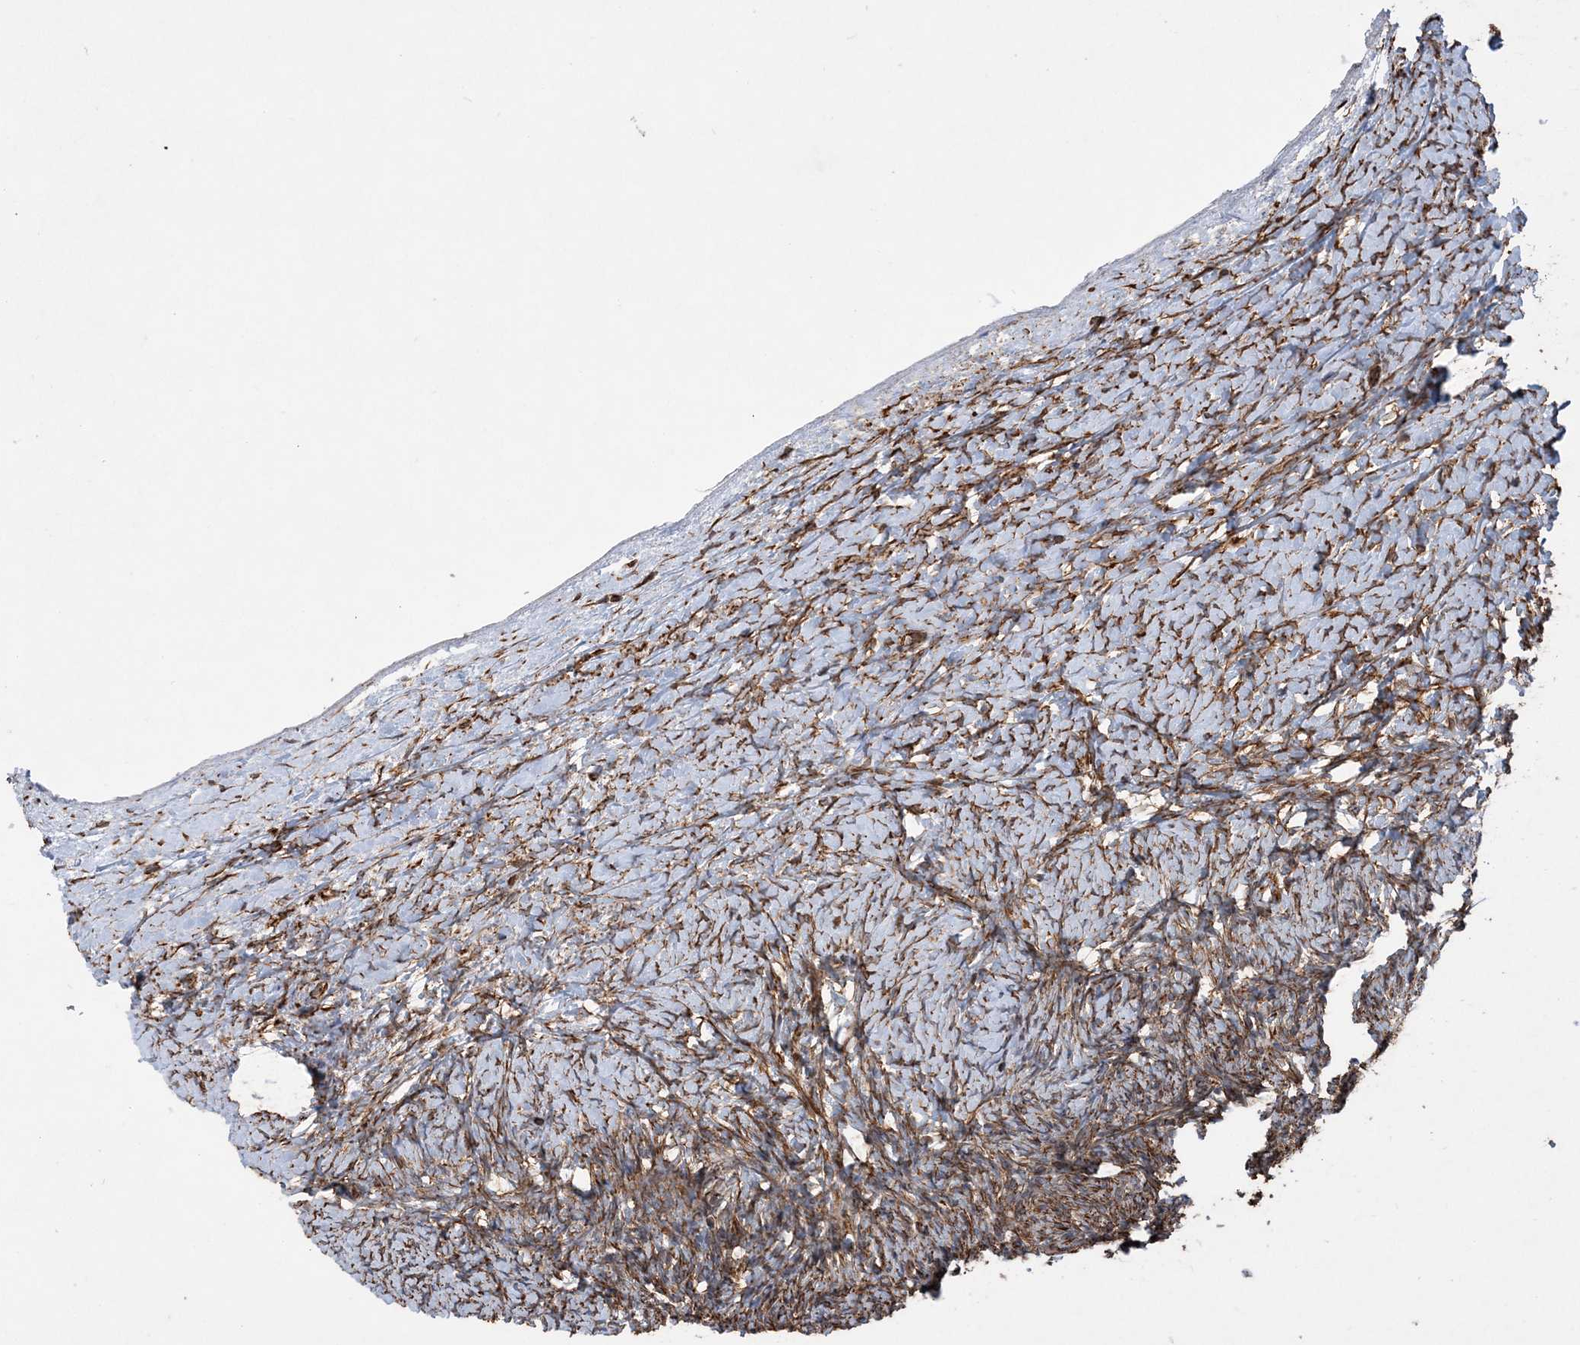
{"staining": {"intensity": "moderate", "quantity": ">75%", "location": "cytoplasmic/membranous"}, "tissue": "ovary", "cell_type": "Follicle cells", "image_type": "normal", "snomed": [{"axis": "morphology", "description": "Normal tissue, NOS"}, {"axis": "morphology", "description": "Developmental malformation"}, {"axis": "topography", "description": "Ovary"}], "caption": "Immunohistochemistry staining of benign ovary, which displays medium levels of moderate cytoplasmic/membranous positivity in approximately >75% of follicle cells indicating moderate cytoplasmic/membranous protein expression. The staining was performed using DAB (3,3'-diaminobenzidine) (brown) for protein detection and nuclei were counterstained in hematoxylin (blue).", "gene": "FAM114A2", "patient": {"sex": "female", "age": 39}}